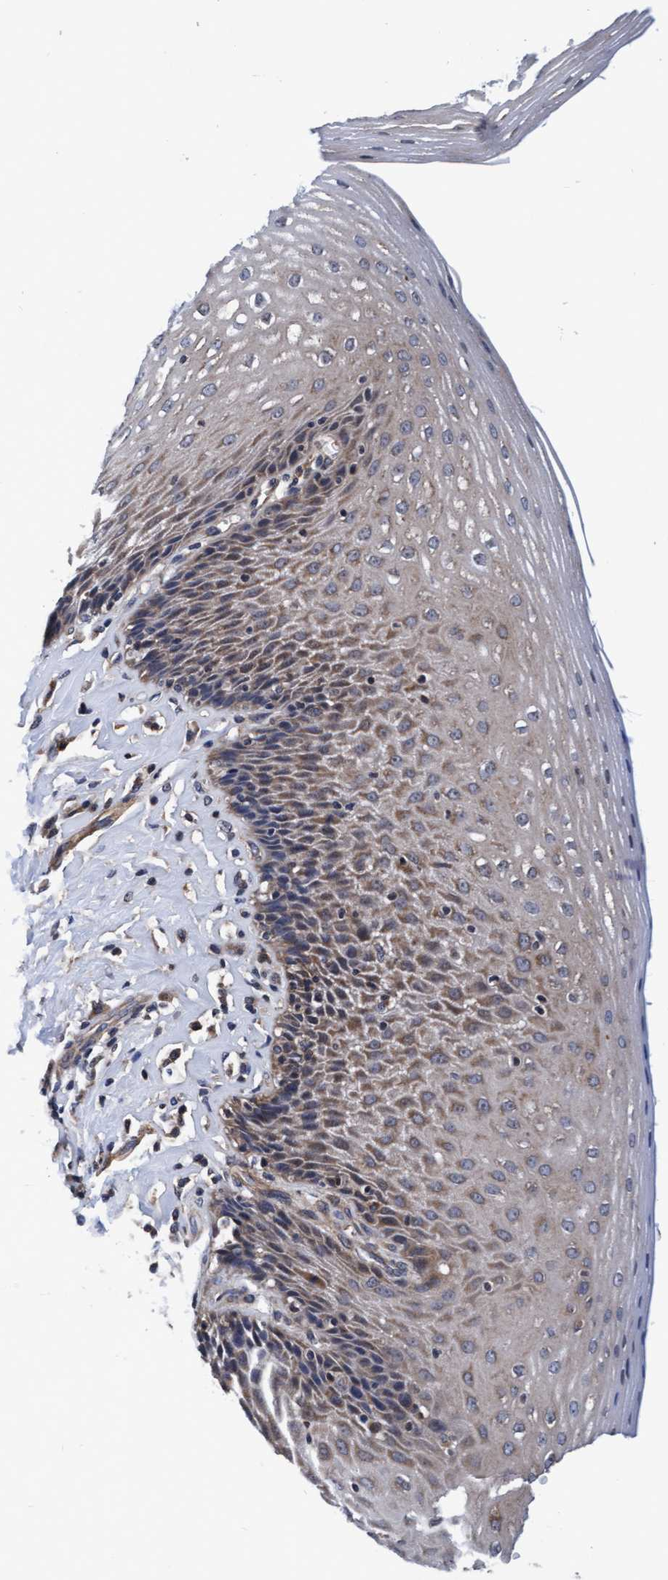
{"staining": {"intensity": "moderate", "quantity": "25%-75%", "location": "cytoplasmic/membranous"}, "tissue": "esophagus", "cell_type": "Squamous epithelial cells", "image_type": "normal", "snomed": [{"axis": "morphology", "description": "Normal tissue, NOS"}, {"axis": "topography", "description": "Esophagus"}], "caption": "Immunohistochemical staining of benign human esophagus exhibits 25%-75% levels of moderate cytoplasmic/membranous protein positivity in about 25%-75% of squamous epithelial cells. The staining was performed using DAB, with brown indicating positive protein expression. Nuclei are stained blue with hematoxylin.", "gene": "EFCAB13", "patient": {"sex": "female", "age": 61}}